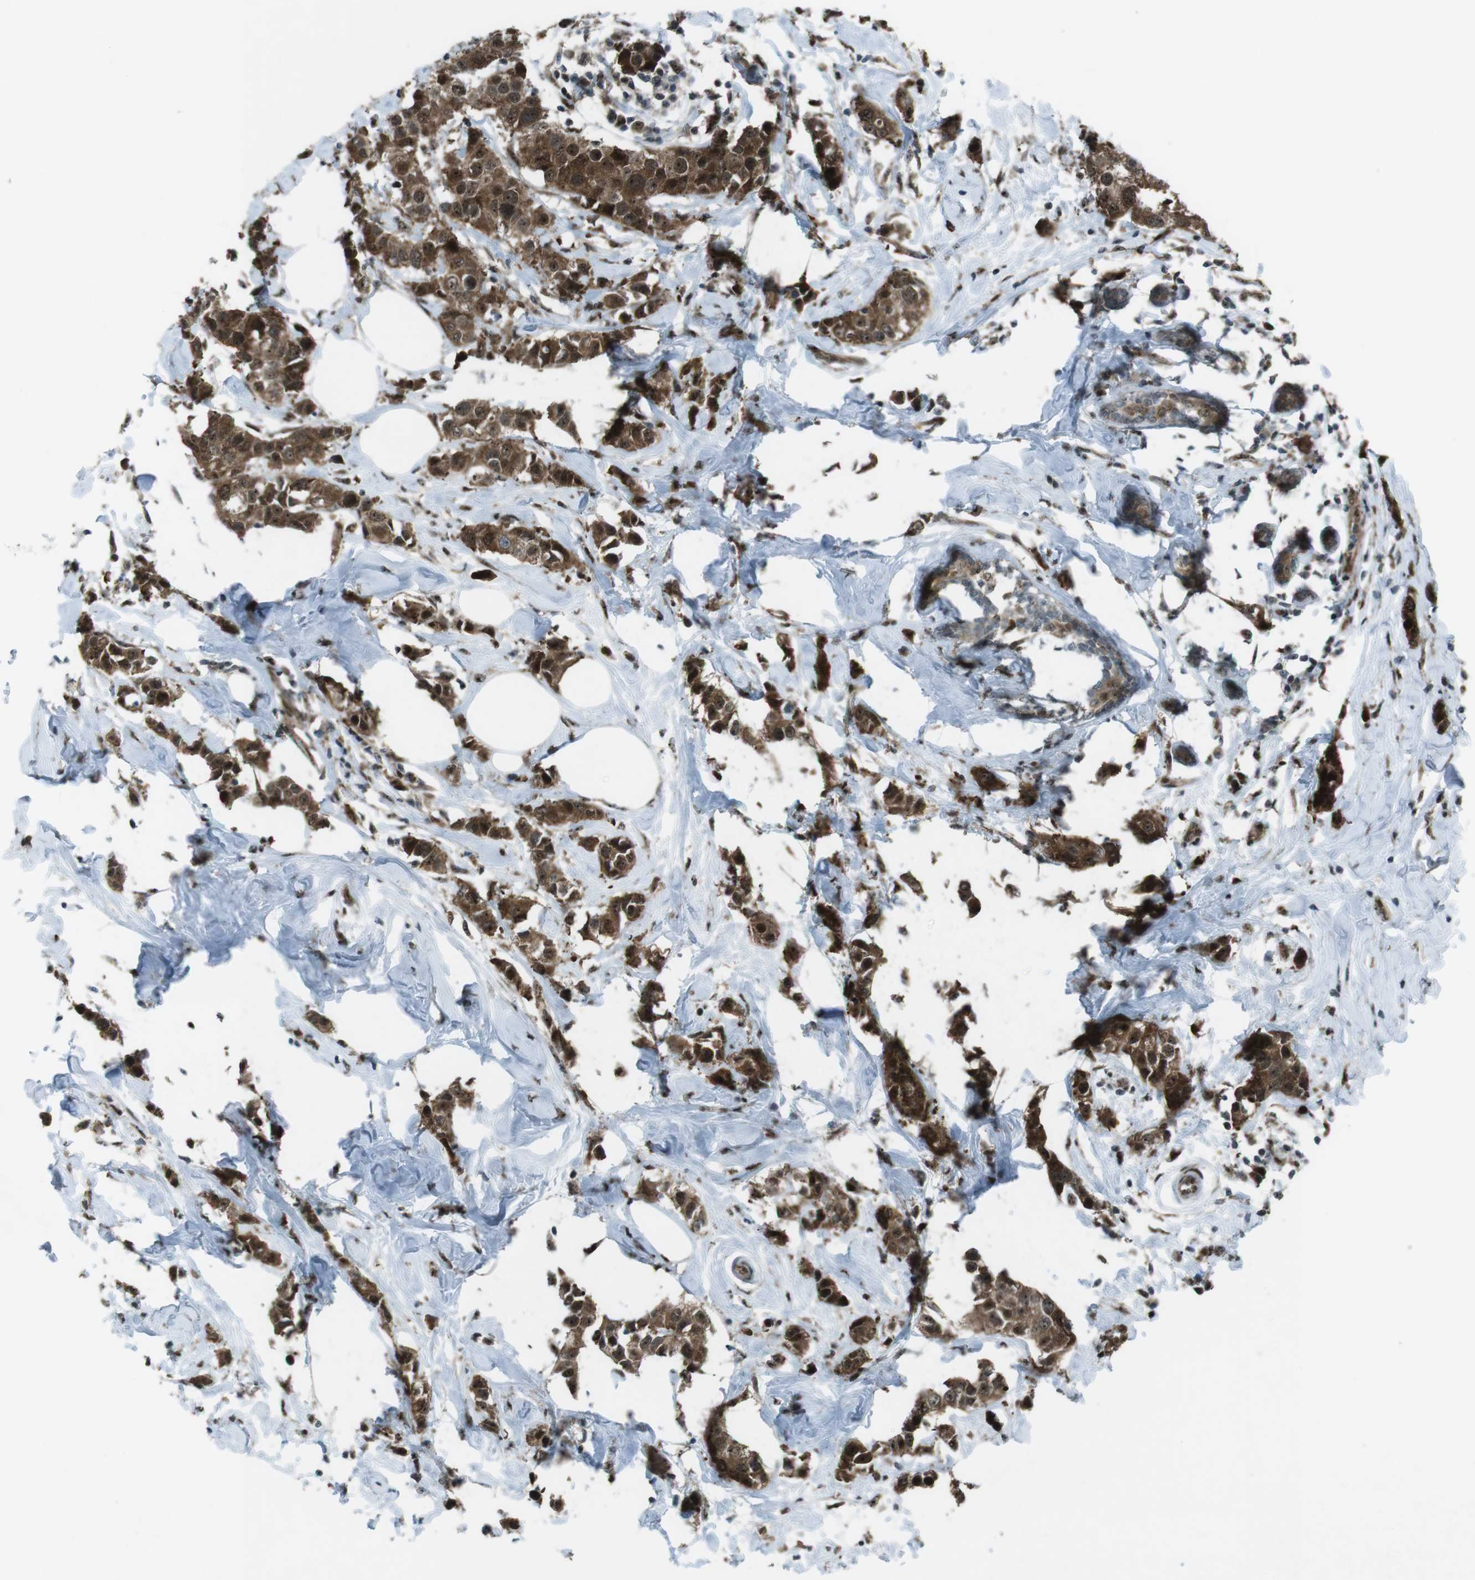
{"staining": {"intensity": "strong", "quantity": ">75%", "location": "cytoplasmic/membranous,nuclear"}, "tissue": "breast cancer", "cell_type": "Tumor cells", "image_type": "cancer", "snomed": [{"axis": "morphology", "description": "Normal tissue, NOS"}, {"axis": "morphology", "description": "Duct carcinoma"}, {"axis": "topography", "description": "Breast"}], "caption": "Breast cancer (invasive ductal carcinoma) stained for a protein demonstrates strong cytoplasmic/membranous and nuclear positivity in tumor cells.", "gene": "CSNK1D", "patient": {"sex": "female", "age": 50}}